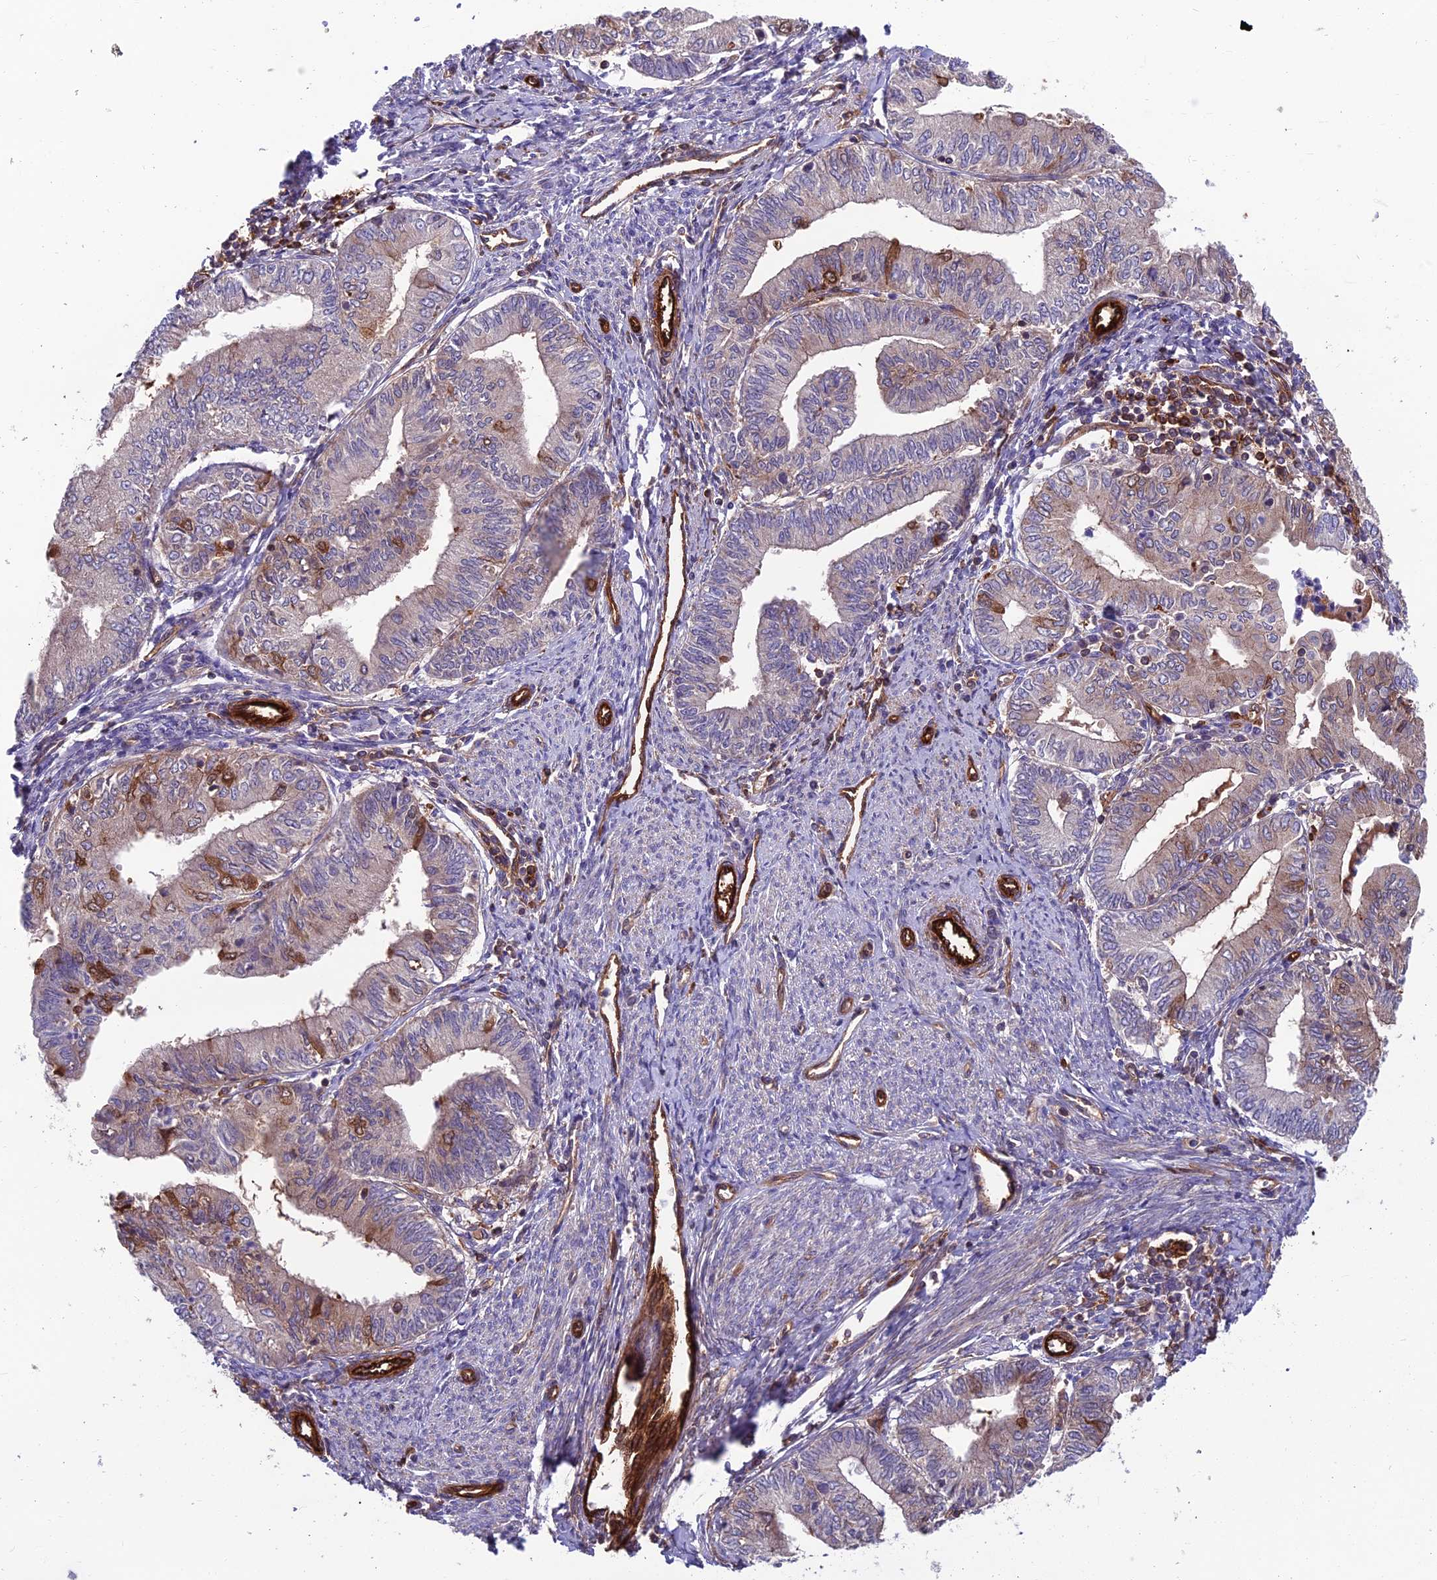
{"staining": {"intensity": "negative", "quantity": "none", "location": "none"}, "tissue": "endometrial cancer", "cell_type": "Tumor cells", "image_type": "cancer", "snomed": [{"axis": "morphology", "description": "Adenocarcinoma, NOS"}, {"axis": "topography", "description": "Endometrium"}], "caption": "An image of human endometrial adenocarcinoma is negative for staining in tumor cells.", "gene": "RTN4RL1", "patient": {"sex": "female", "age": 66}}